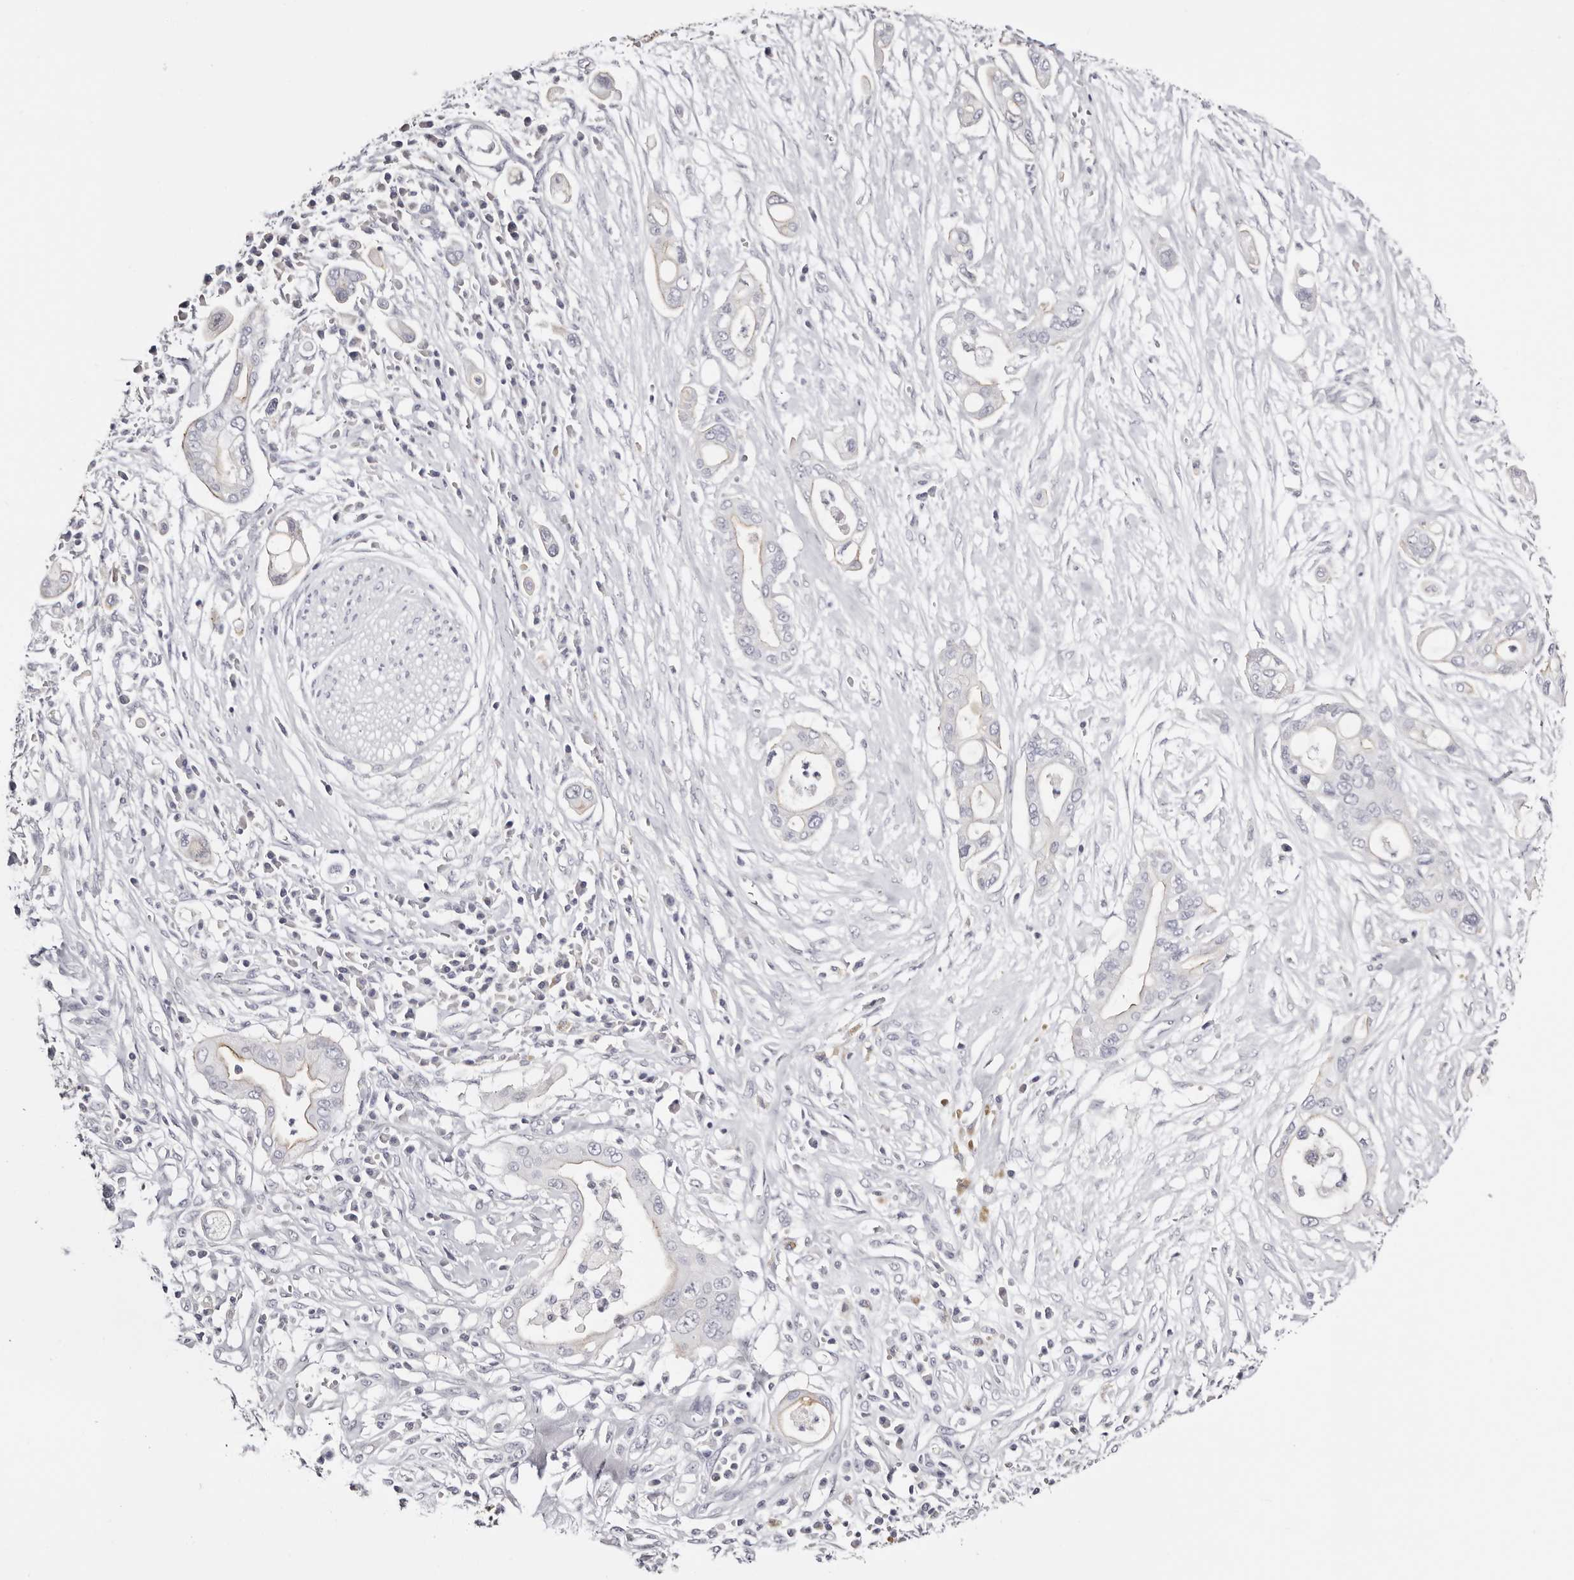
{"staining": {"intensity": "negative", "quantity": "none", "location": "none"}, "tissue": "pancreatic cancer", "cell_type": "Tumor cells", "image_type": "cancer", "snomed": [{"axis": "morphology", "description": "Adenocarcinoma, NOS"}, {"axis": "topography", "description": "Pancreas"}], "caption": "IHC of pancreatic cancer (adenocarcinoma) demonstrates no positivity in tumor cells.", "gene": "ROM1", "patient": {"sex": "male", "age": 68}}